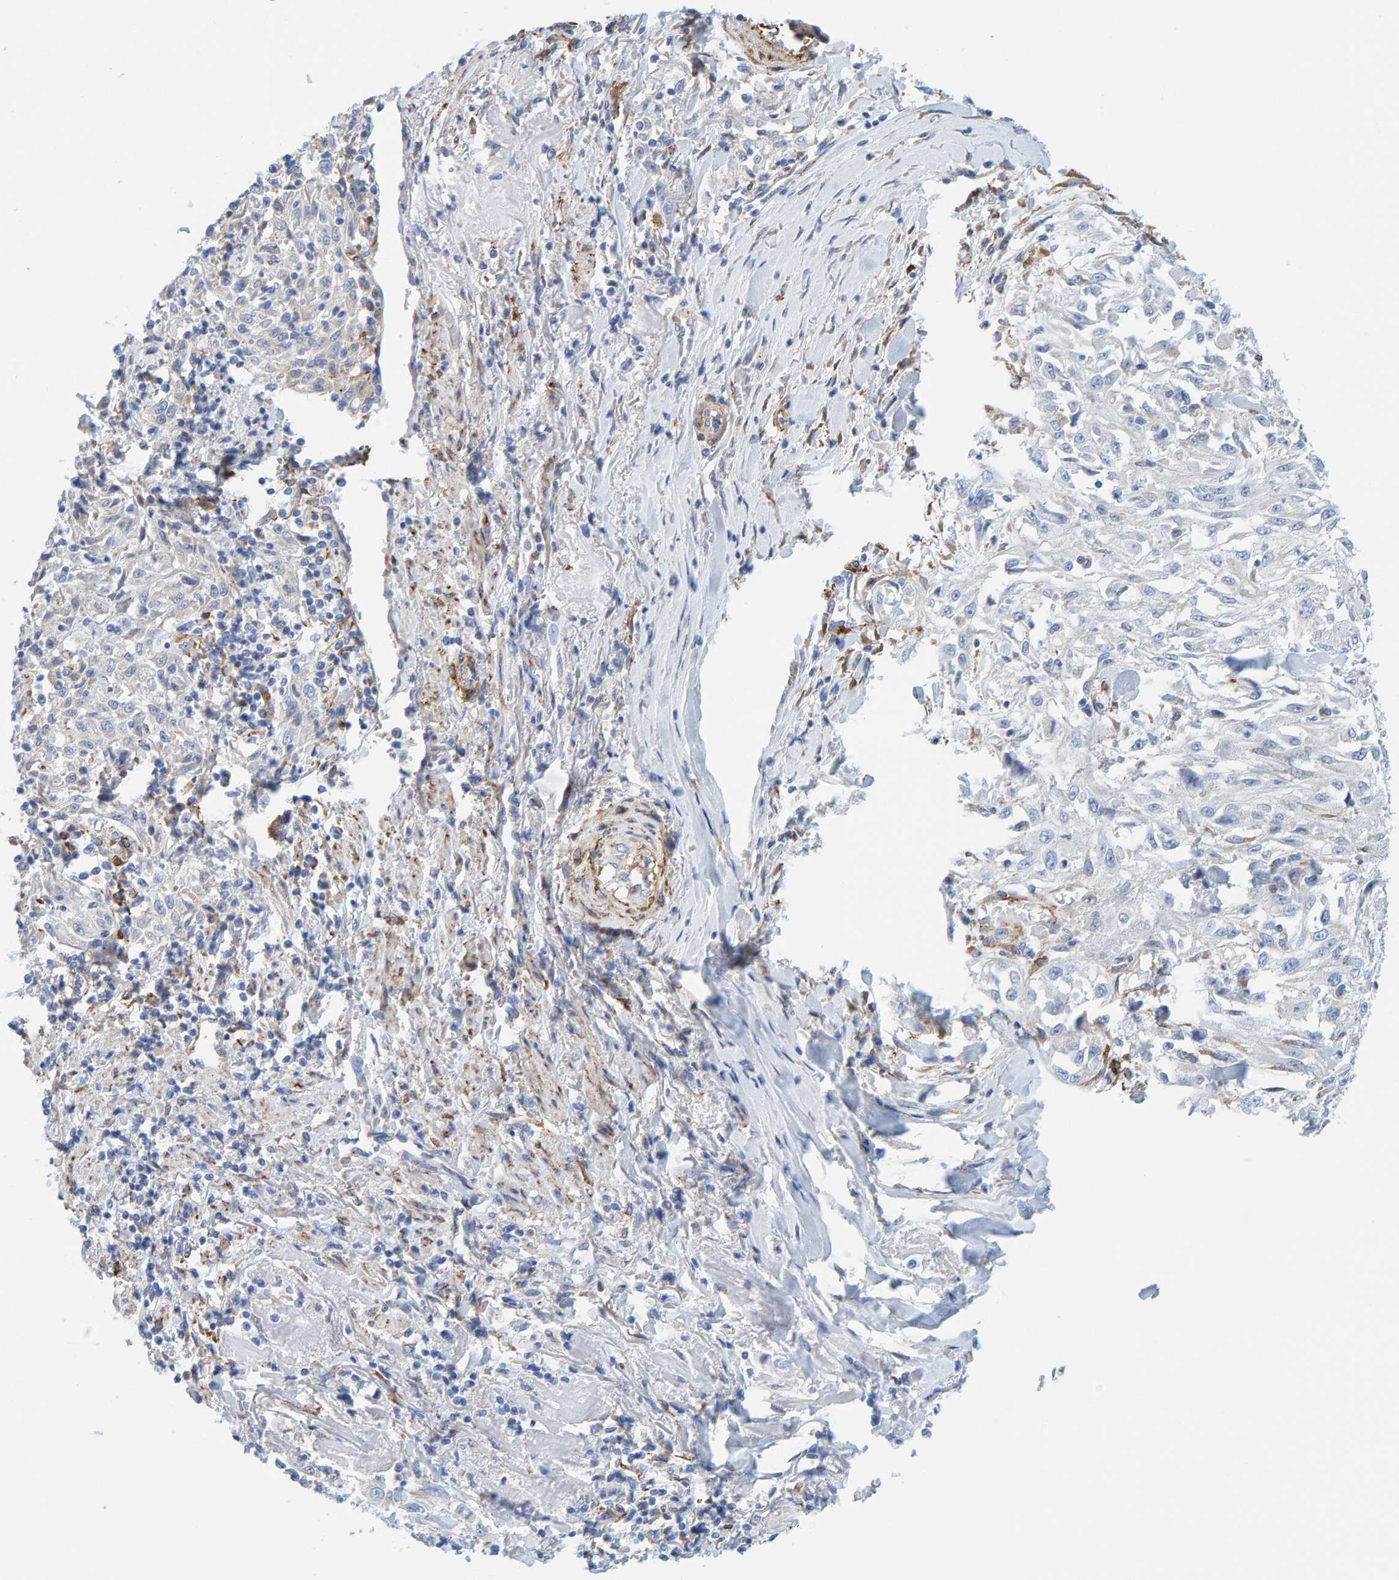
{"staining": {"intensity": "negative", "quantity": "none", "location": "none"}, "tissue": "skin cancer", "cell_type": "Tumor cells", "image_type": "cancer", "snomed": [{"axis": "morphology", "description": "Squamous cell carcinoma, NOS"}, {"axis": "morphology", "description": "Squamous cell carcinoma, metastatic, NOS"}, {"axis": "topography", "description": "Skin"}, {"axis": "topography", "description": "Lymph node"}], "caption": "Skin squamous cell carcinoma was stained to show a protein in brown. There is no significant staining in tumor cells.", "gene": "MAP1B", "patient": {"sex": "male", "age": 75}}